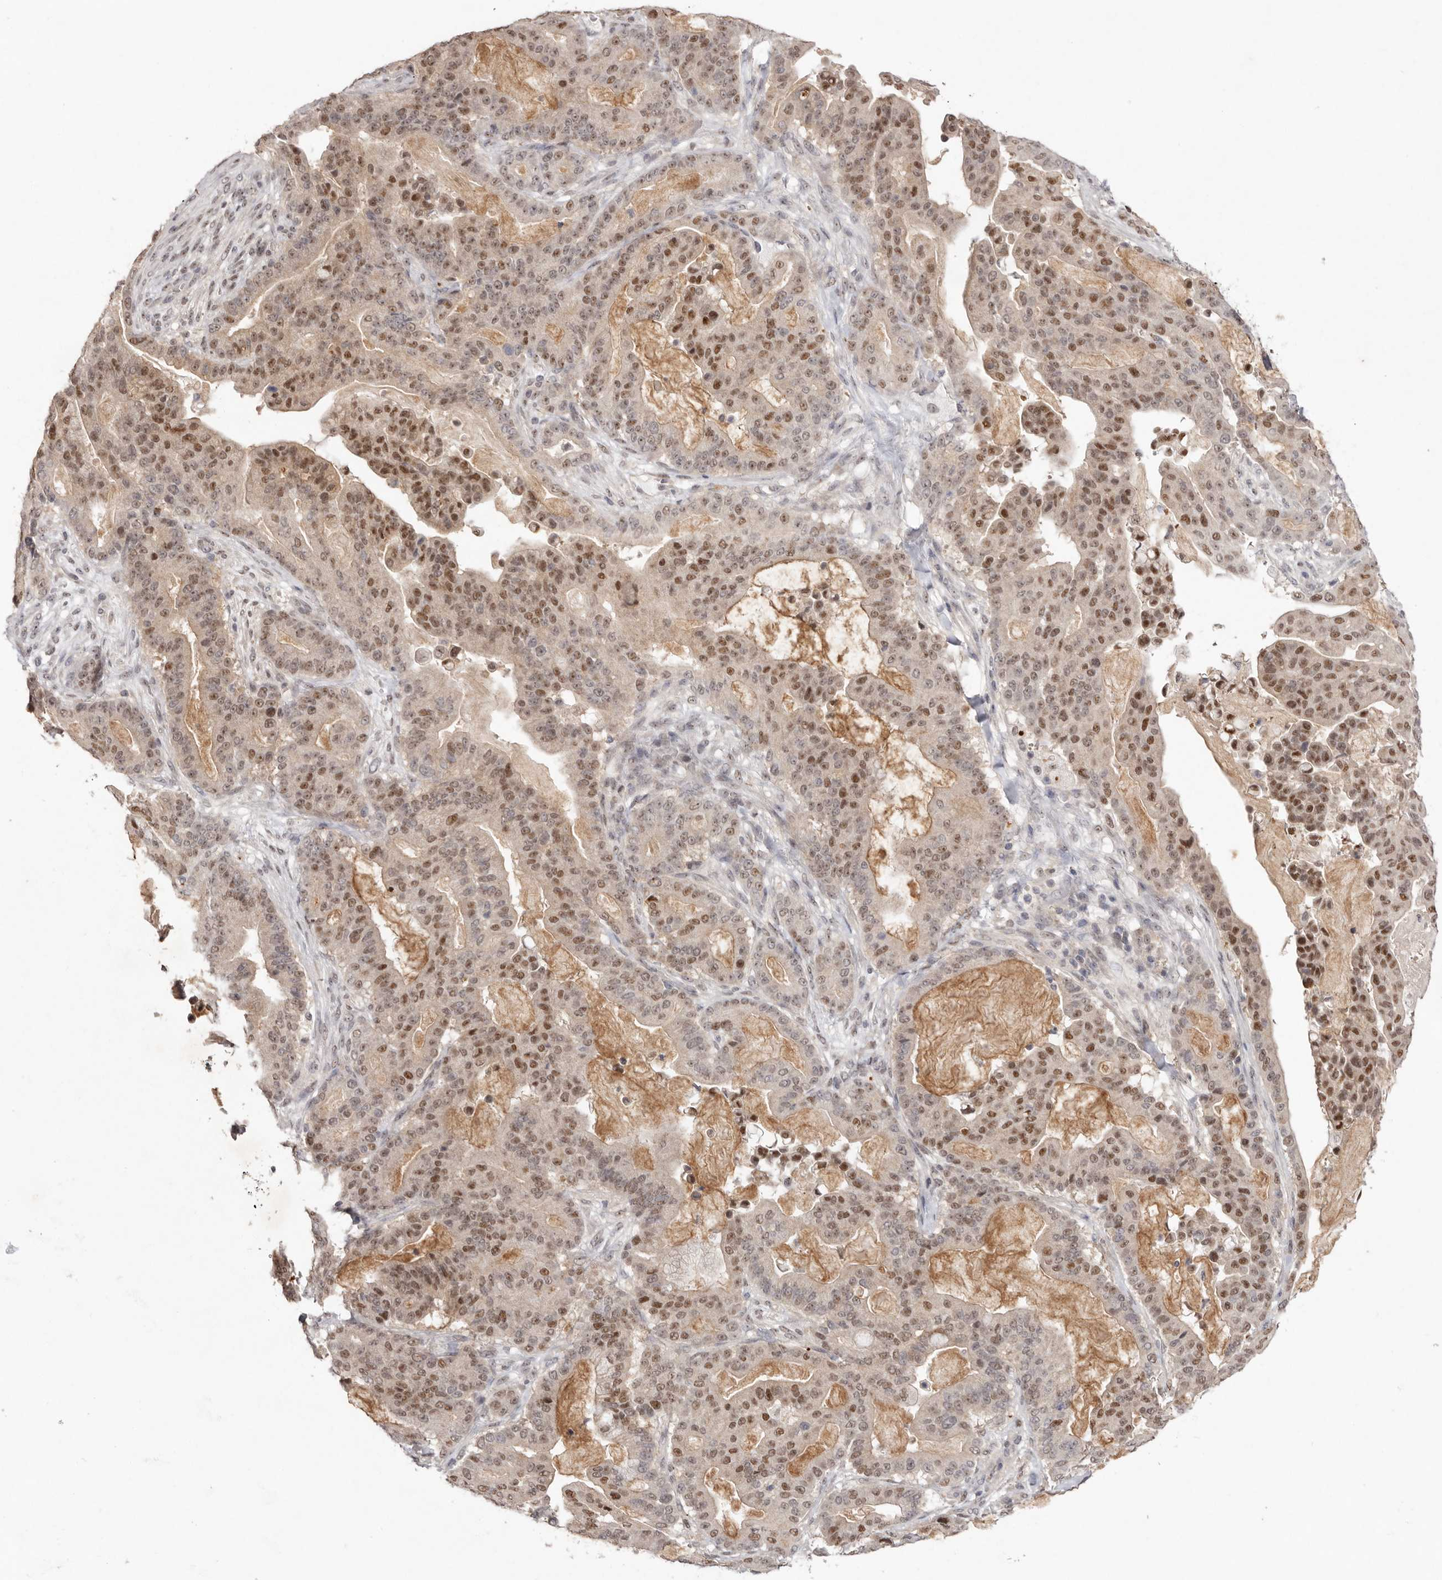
{"staining": {"intensity": "moderate", "quantity": ">75%", "location": "nuclear"}, "tissue": "pancreatic cancer", "cell_type": "Tumor cells", "image_type": "cancer", "snomed": [{"axis": "morphology", "description": "Adenocarcinoma, NOS"}, {"axis": "topography", "description": "Pancreas"}], "caption": "Tumor cells demonstrate moderate nuclear staining in about >75% of cells in pancreatic adenocarcinoma.", "gene": "TADA1", "patient": {"sex": "male", "age": 63}}